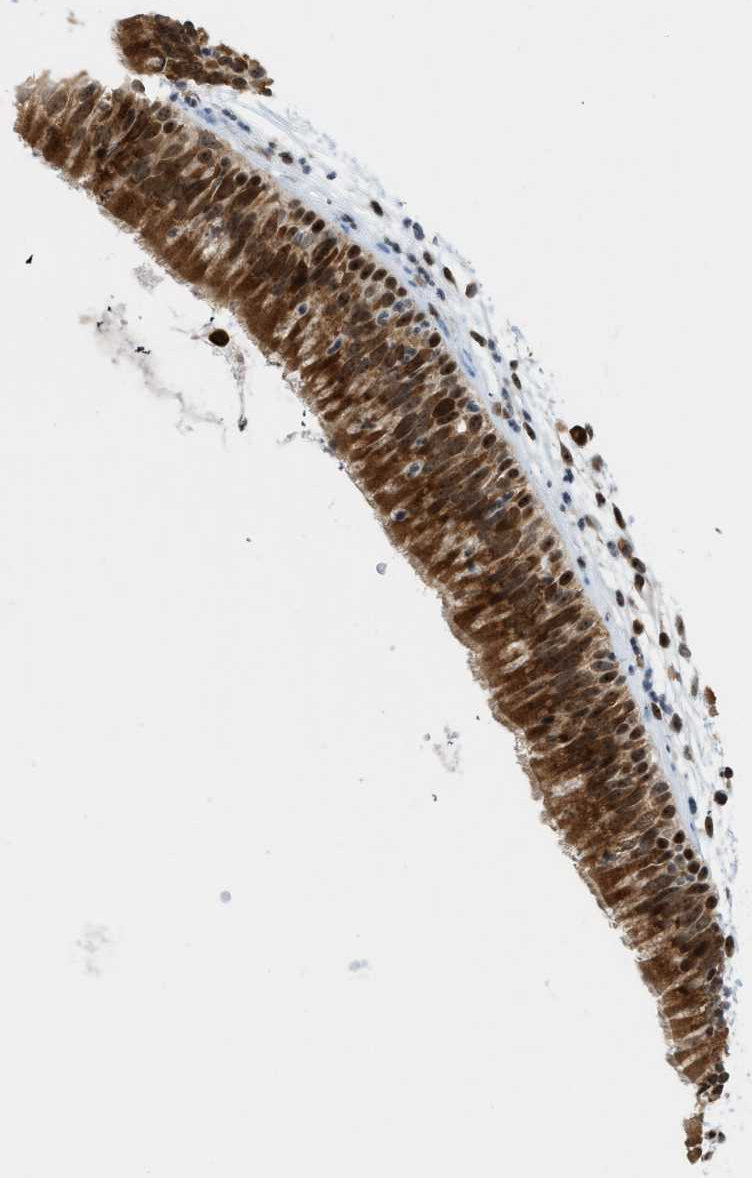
{"staining": {"intensity": "strong", "quantity": ">75%", "location": "cytoplasmic/membranous,nuclear"}, "tissue": "nasopharynx", "cell_type": "Respiratory epithelial cells", "image_type": "normal", "snomed": [{"axis": "morphology", "description": "Normal tissue, NOS"}, {"axis": "topography", "description": "Nasopharynx"}], "caption": "IHC of unremarkable human nasopharynx shows high levels of strong cytoplasmic/membranous,nuclear expression in approximately >75% of respiratory epithelial cells. IHC stains the protein of interest in brown and the nuclei are stained blue.", "gene": "ZNF22", "patient": {"sex": "male", "age": 21}}